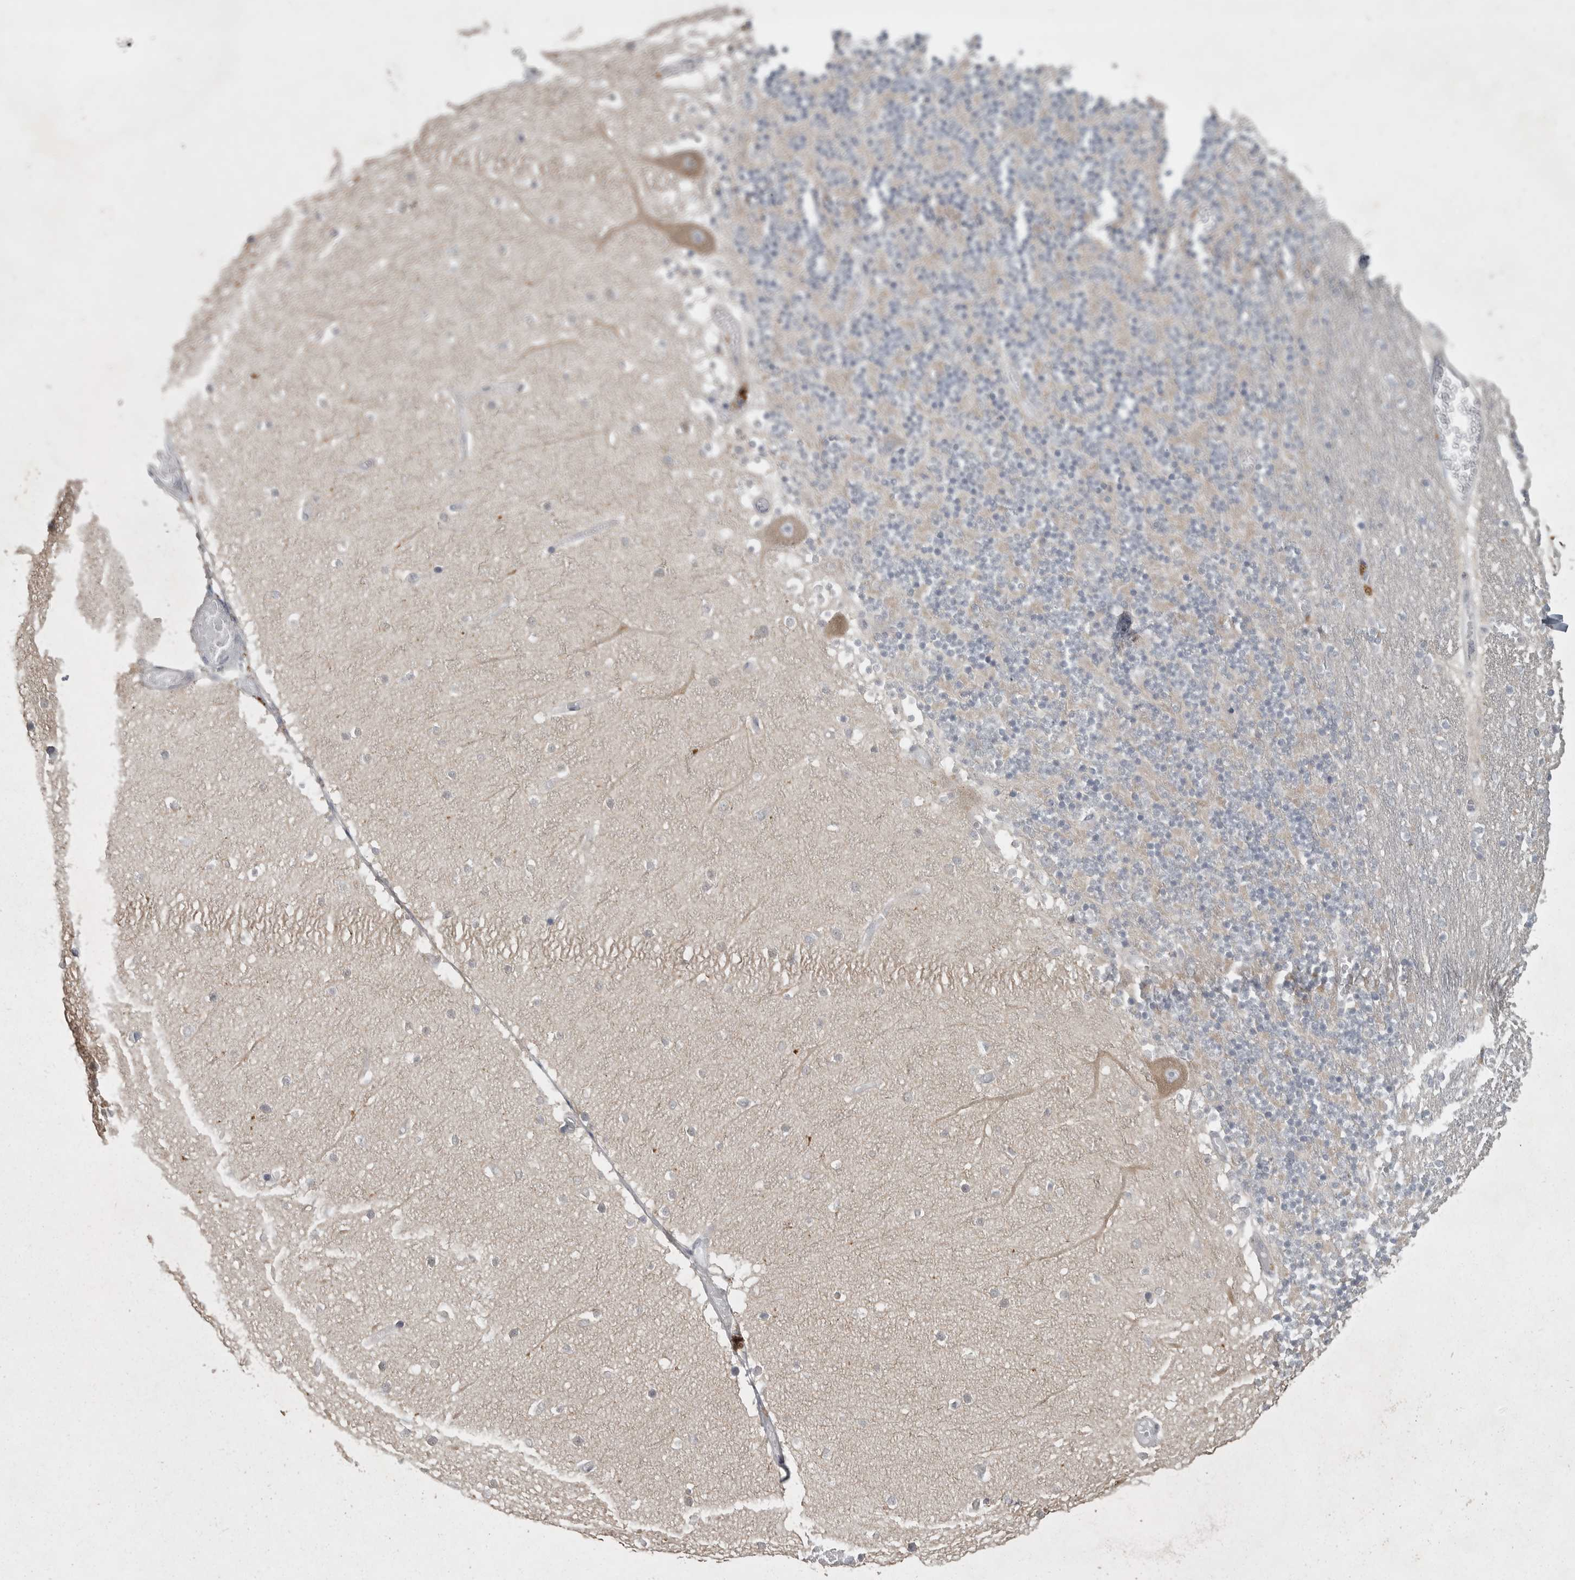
{"staining": {"intensity": "weak", "quantity": "<25%", "location": "cytoplasmic/membranous"}, "tissue": "cerebellum", "cell_type": "Cells in granular layer", "image_type": "normal", "snomed": [{"axis": "morphology", "description": "Normal tissue, NOS"}, {"axis": "topography", "description": "Cerebellum"}], "caption": "Cells in granular layer show no significant protein staining in benign cerebellum. The staining is performed using DAB brown chromogen with nuclei counter-stained in using hematoxylin.", "gene": "PHF13", "patient": {"sex": "female", "age": 28}}